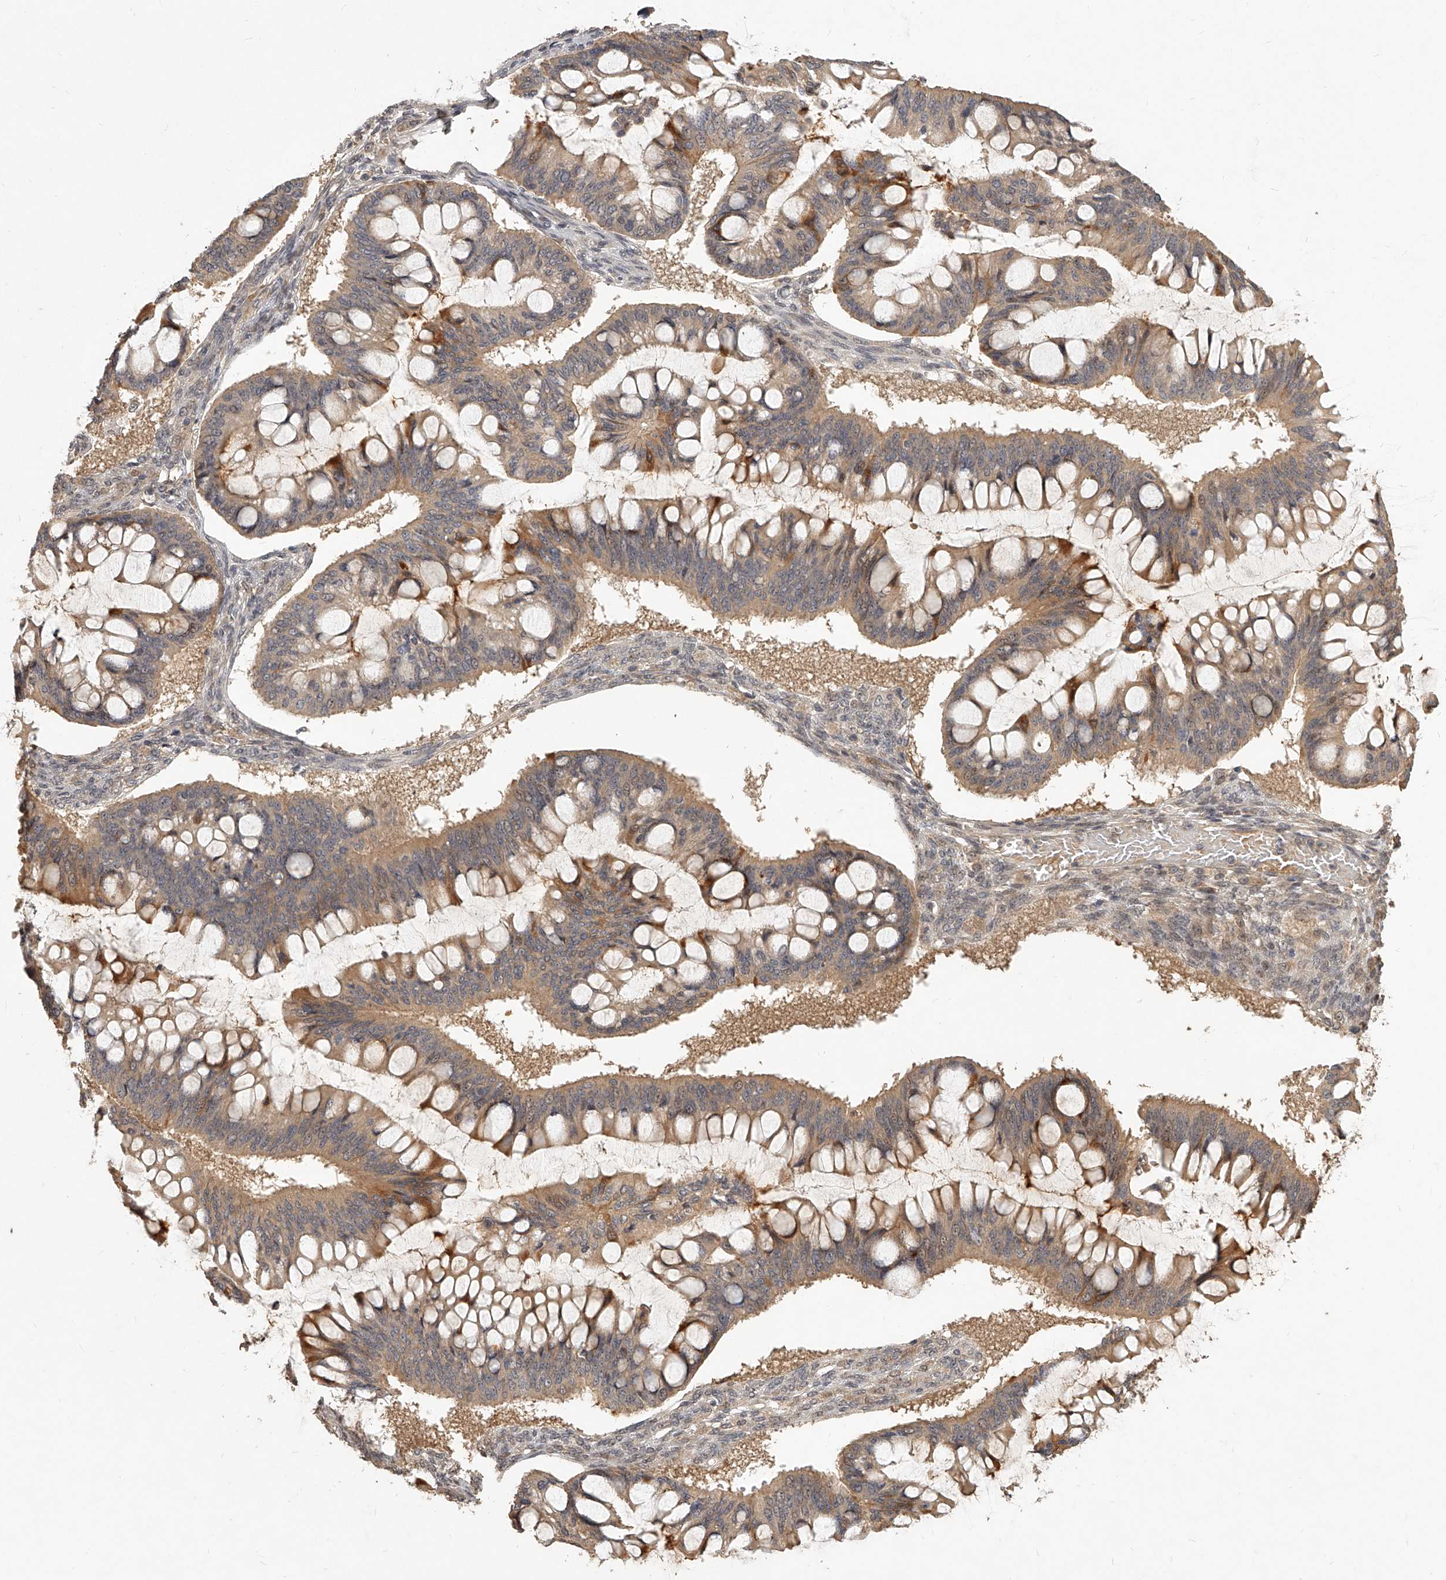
{"staining": {"intensity": "moderate", "quantity": ">75%", "location": "cytoplasmic/membranous"}, "tissue": "ovarian cancer", "cell_type": "Tumor cells", "image_type": "cancer", "snomed": [{"axis": "morphology", "description": "Cystadenocarcinoma, mucinous, NOS"}, {"axis": "topography", "description": "Ovary"}], "caption": "Immunohistochemical staining of ovarian cancer displays moderate cytoplasmic/membranous protein staining in about >75% of tumor cells.", "gene": "SLC37A1", "patient": {"sex": "female", "age": 73}}